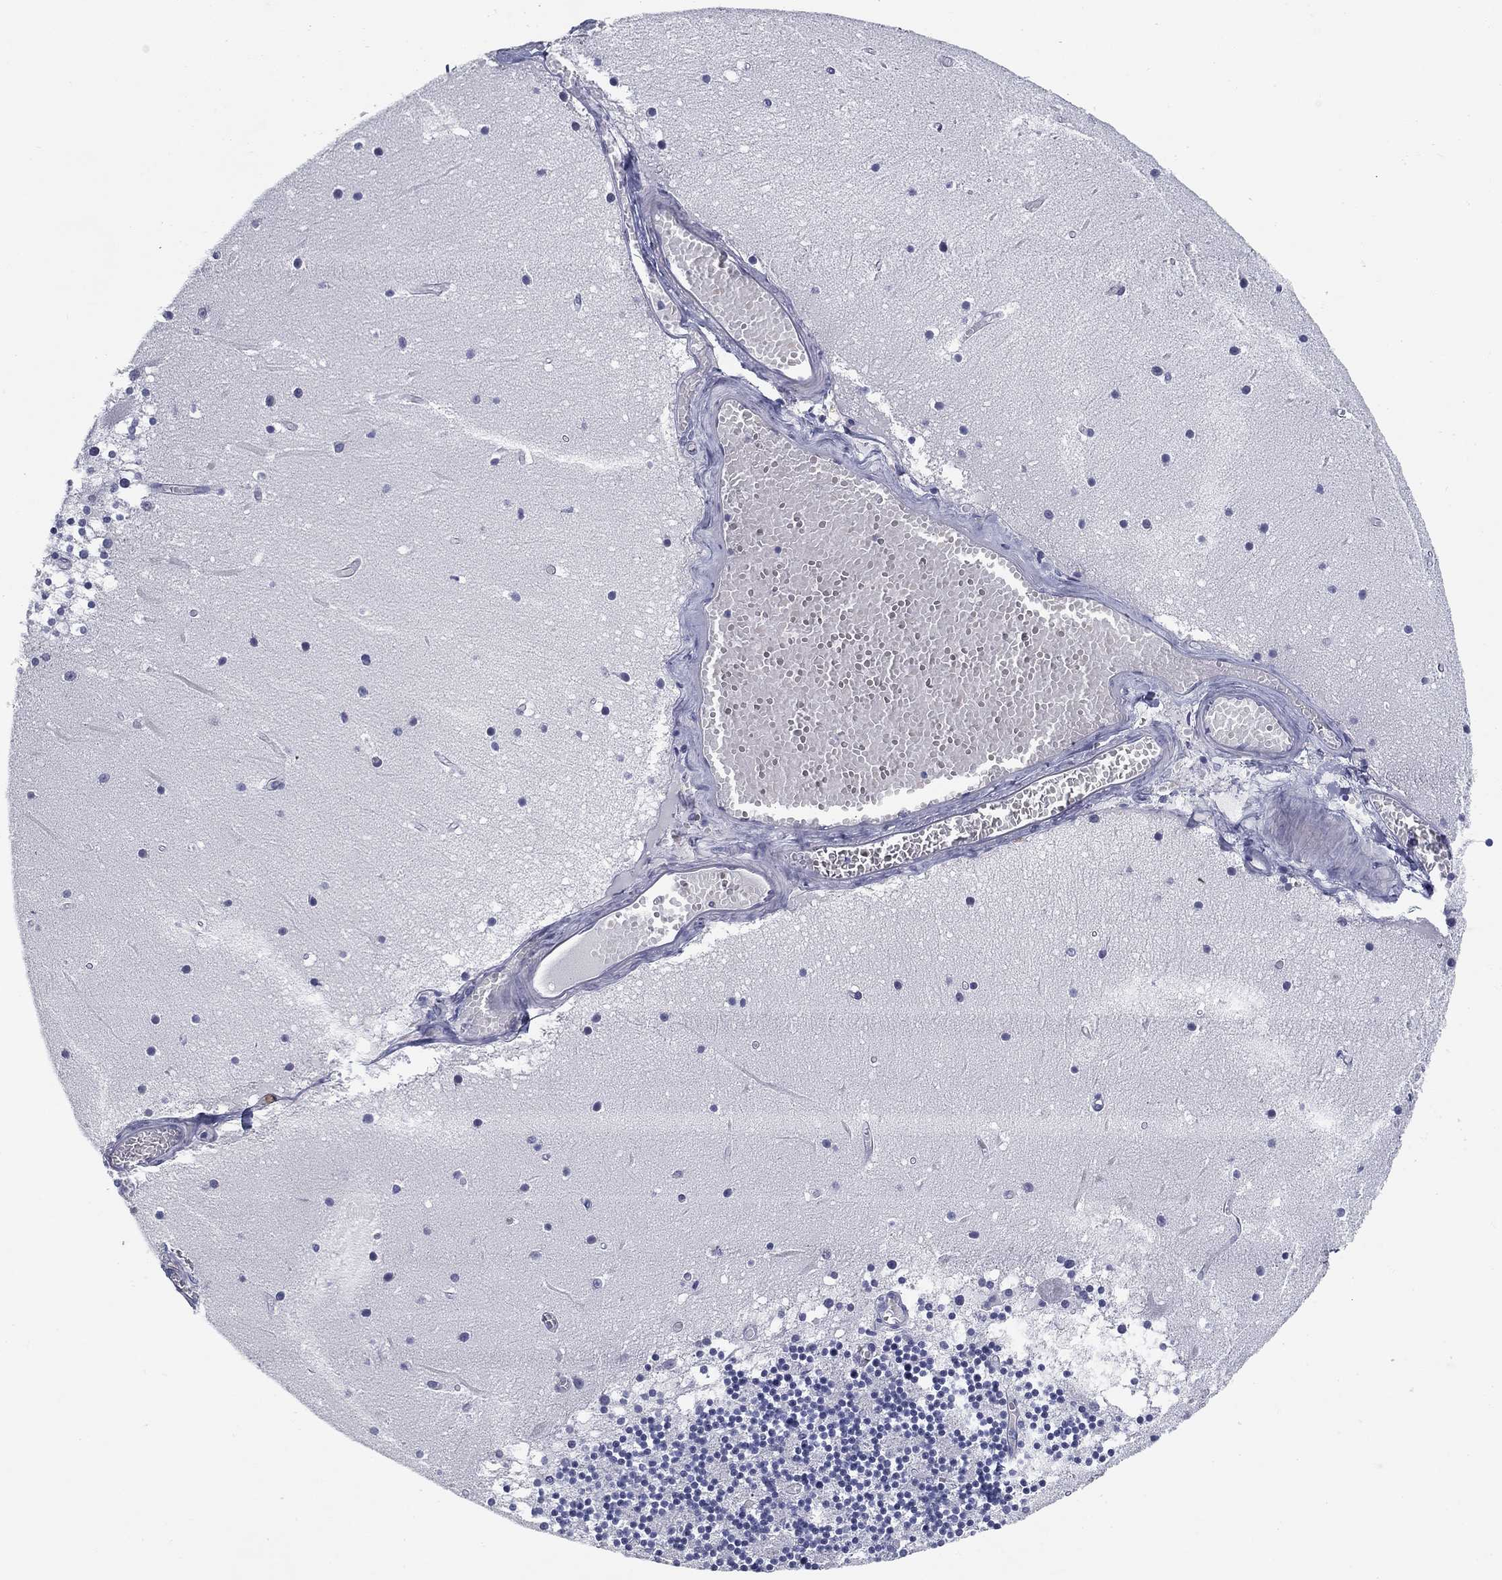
{"staining": {"intensity": "negative", "quantity": "none", "location": "none"}, "tissue": "cerebellum", "cell_type": "Cells in granular layer", "image_type": "normal", "snomed": [{"axis": "morphology", "description": "Normal tissue, NOS"}, {"axis": "topography", "description": "Cerebellum"}], "caption": "The histopathology image shows no significant staining in cells in granular layer of cerebellum.", "gene": "CD79B", "patient": {"sex": "female", "age": 28}}